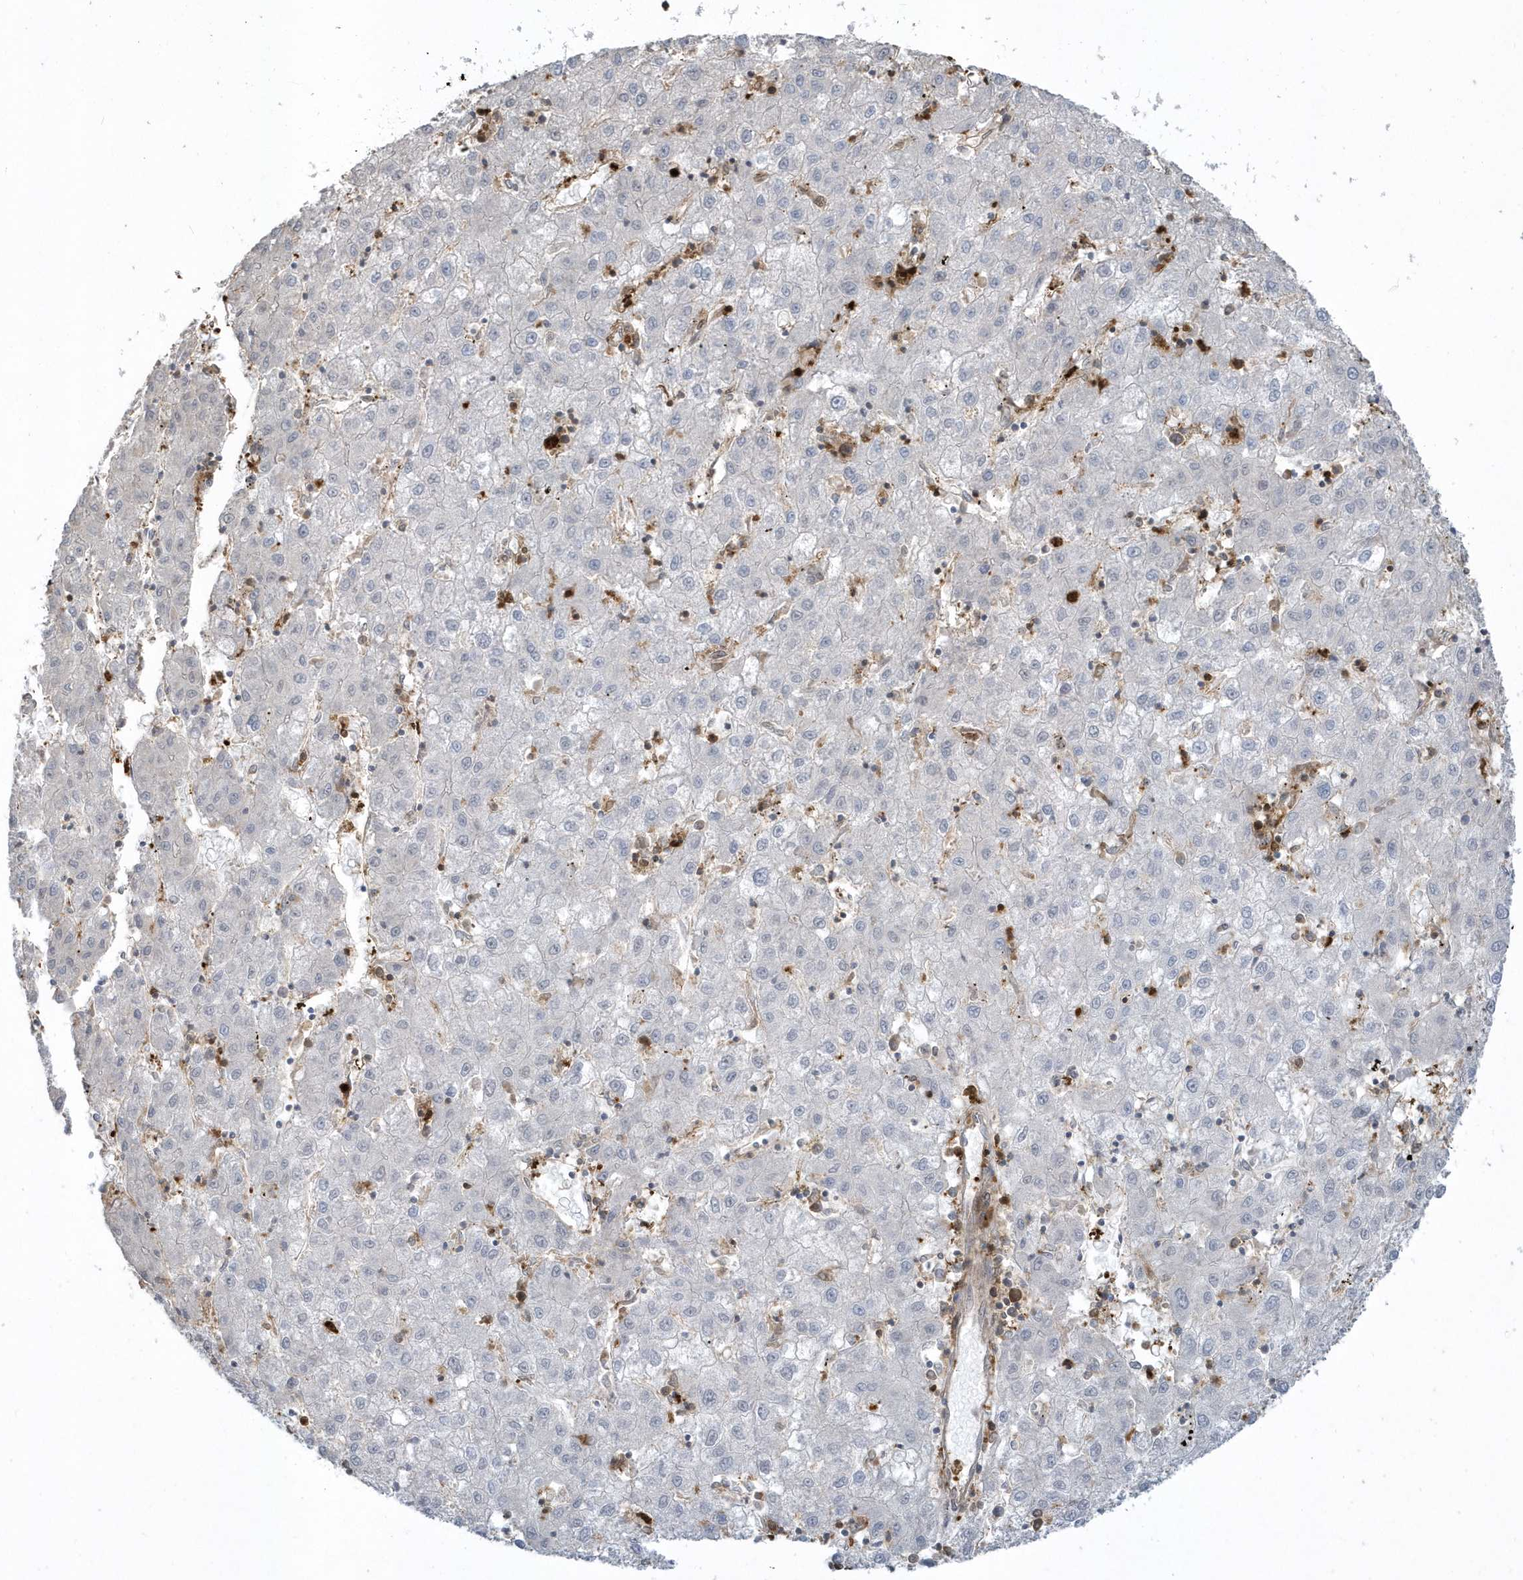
{"staining": {"intensity": "negative", "quantity": "none", "location": "none"}, "tissue": "liver cancer", "cell_type": "Tumor cells", "image_type": "cancer", "snomed": [{"axis": "morphology", "description": "Carcinoma, Hepatocellular, NOS"}, {"axis": "topography", "description": "Liver"}], "caption": "High magnification brightfield microscopy of liver cancer (hepatocellular carcinoma) stained with DAB (brown) and counterstained with hematoxylin (blue): tumor cells show no significant expression.", "gene": "CLCN6", "patient": {"sex": "male", "age": 72}}